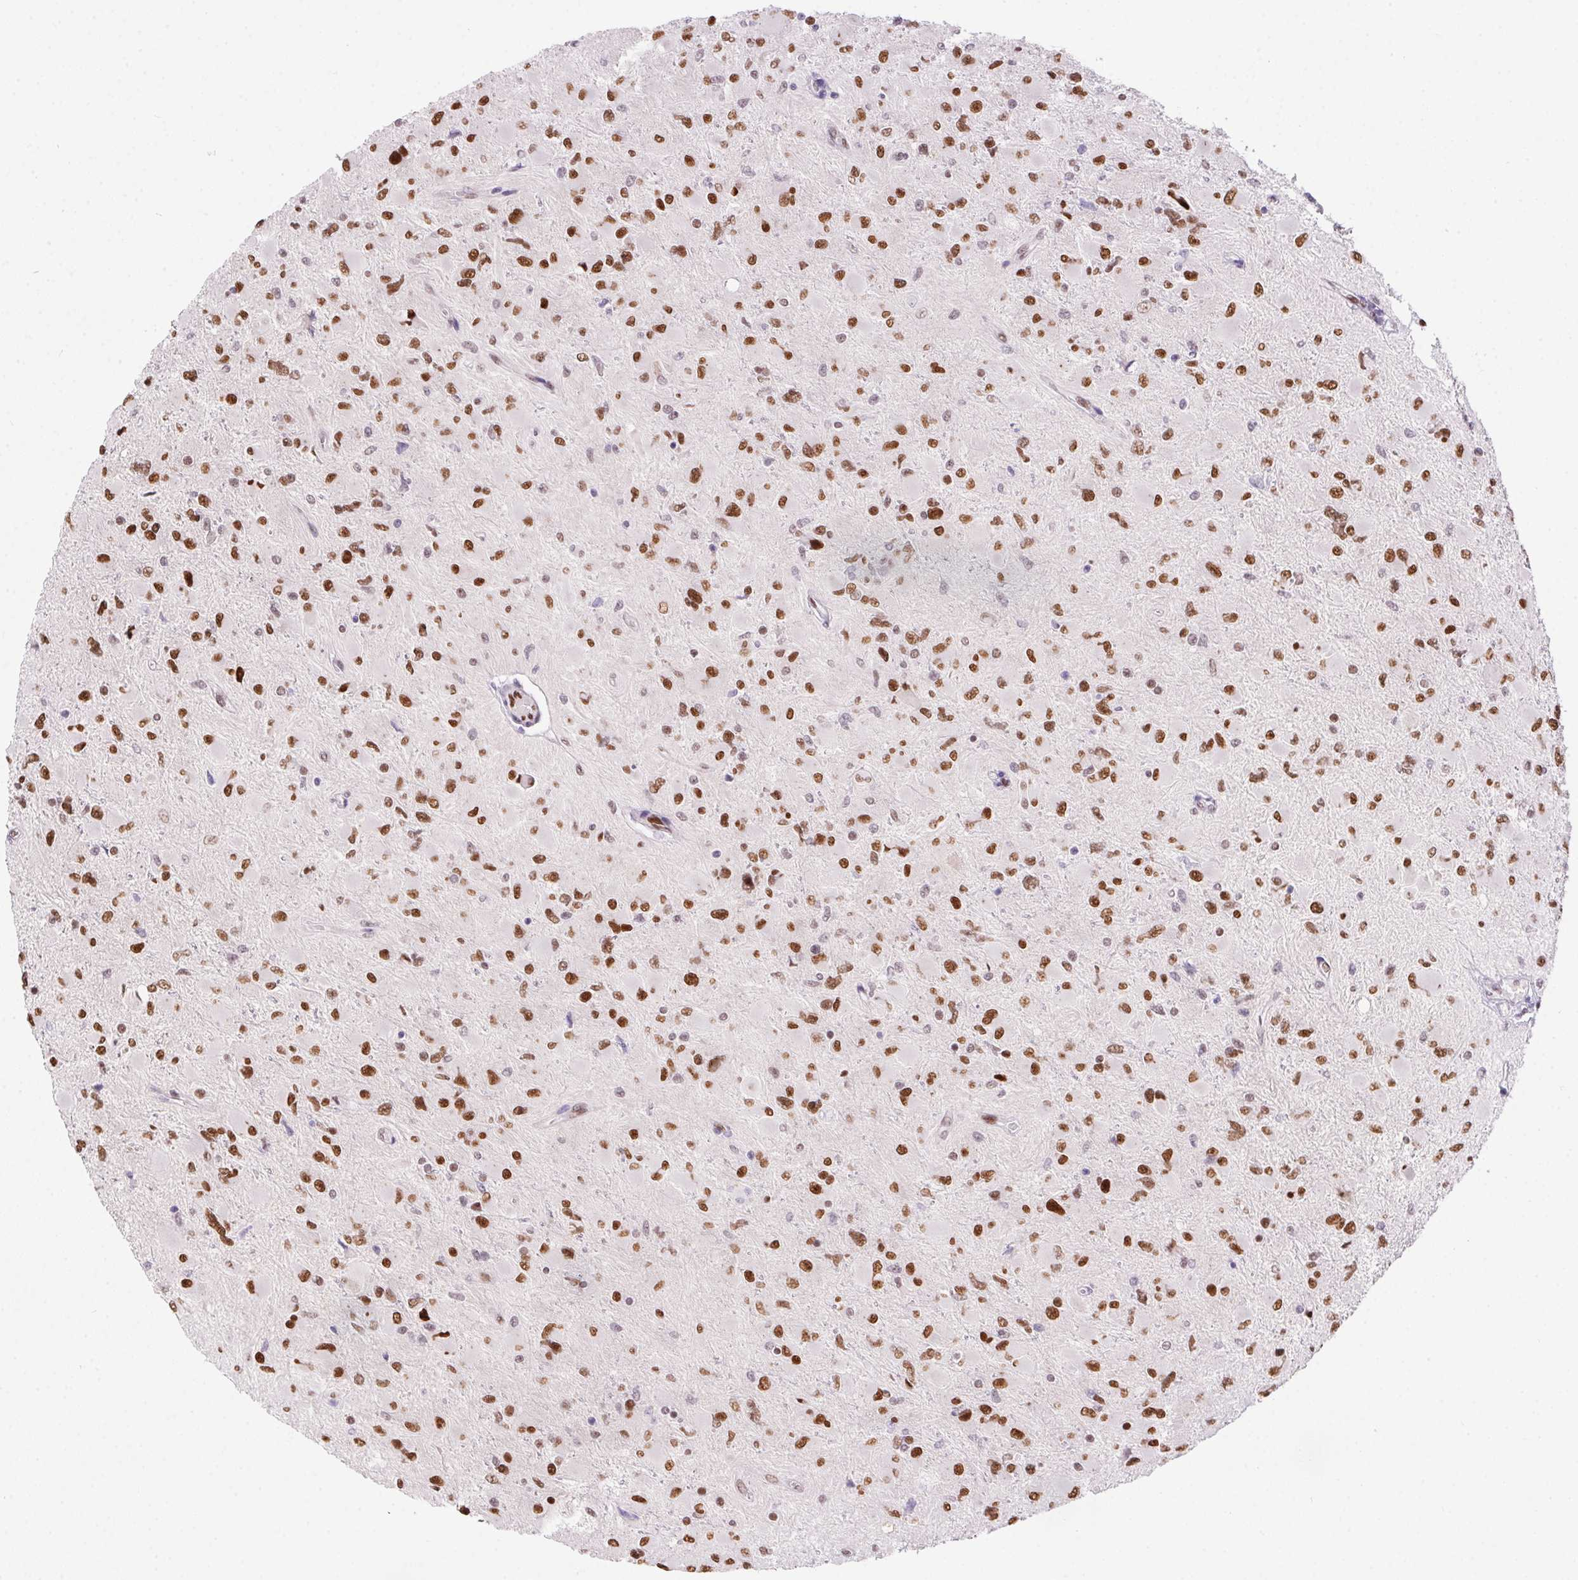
{"staining": {"intensity": "moderate", "quantity": ">75%", "location": "nuclear"}, "tissue": "glioma", "cell_type": "Tumor cells", "image_type": "cancer", "snomed": [{"axis": "morphology", "description": "Glioma, malignant, High grade"}, {"axis": "topography", "description": "Cerebral cortex"}], "caption": "A medium amount of moderate nuclear expression is seen in about >75% of tumor cells in high-grade glioma (malignant) tissue.", "gene": "SP9", "patient": {"sex": "female", "age": 36}}